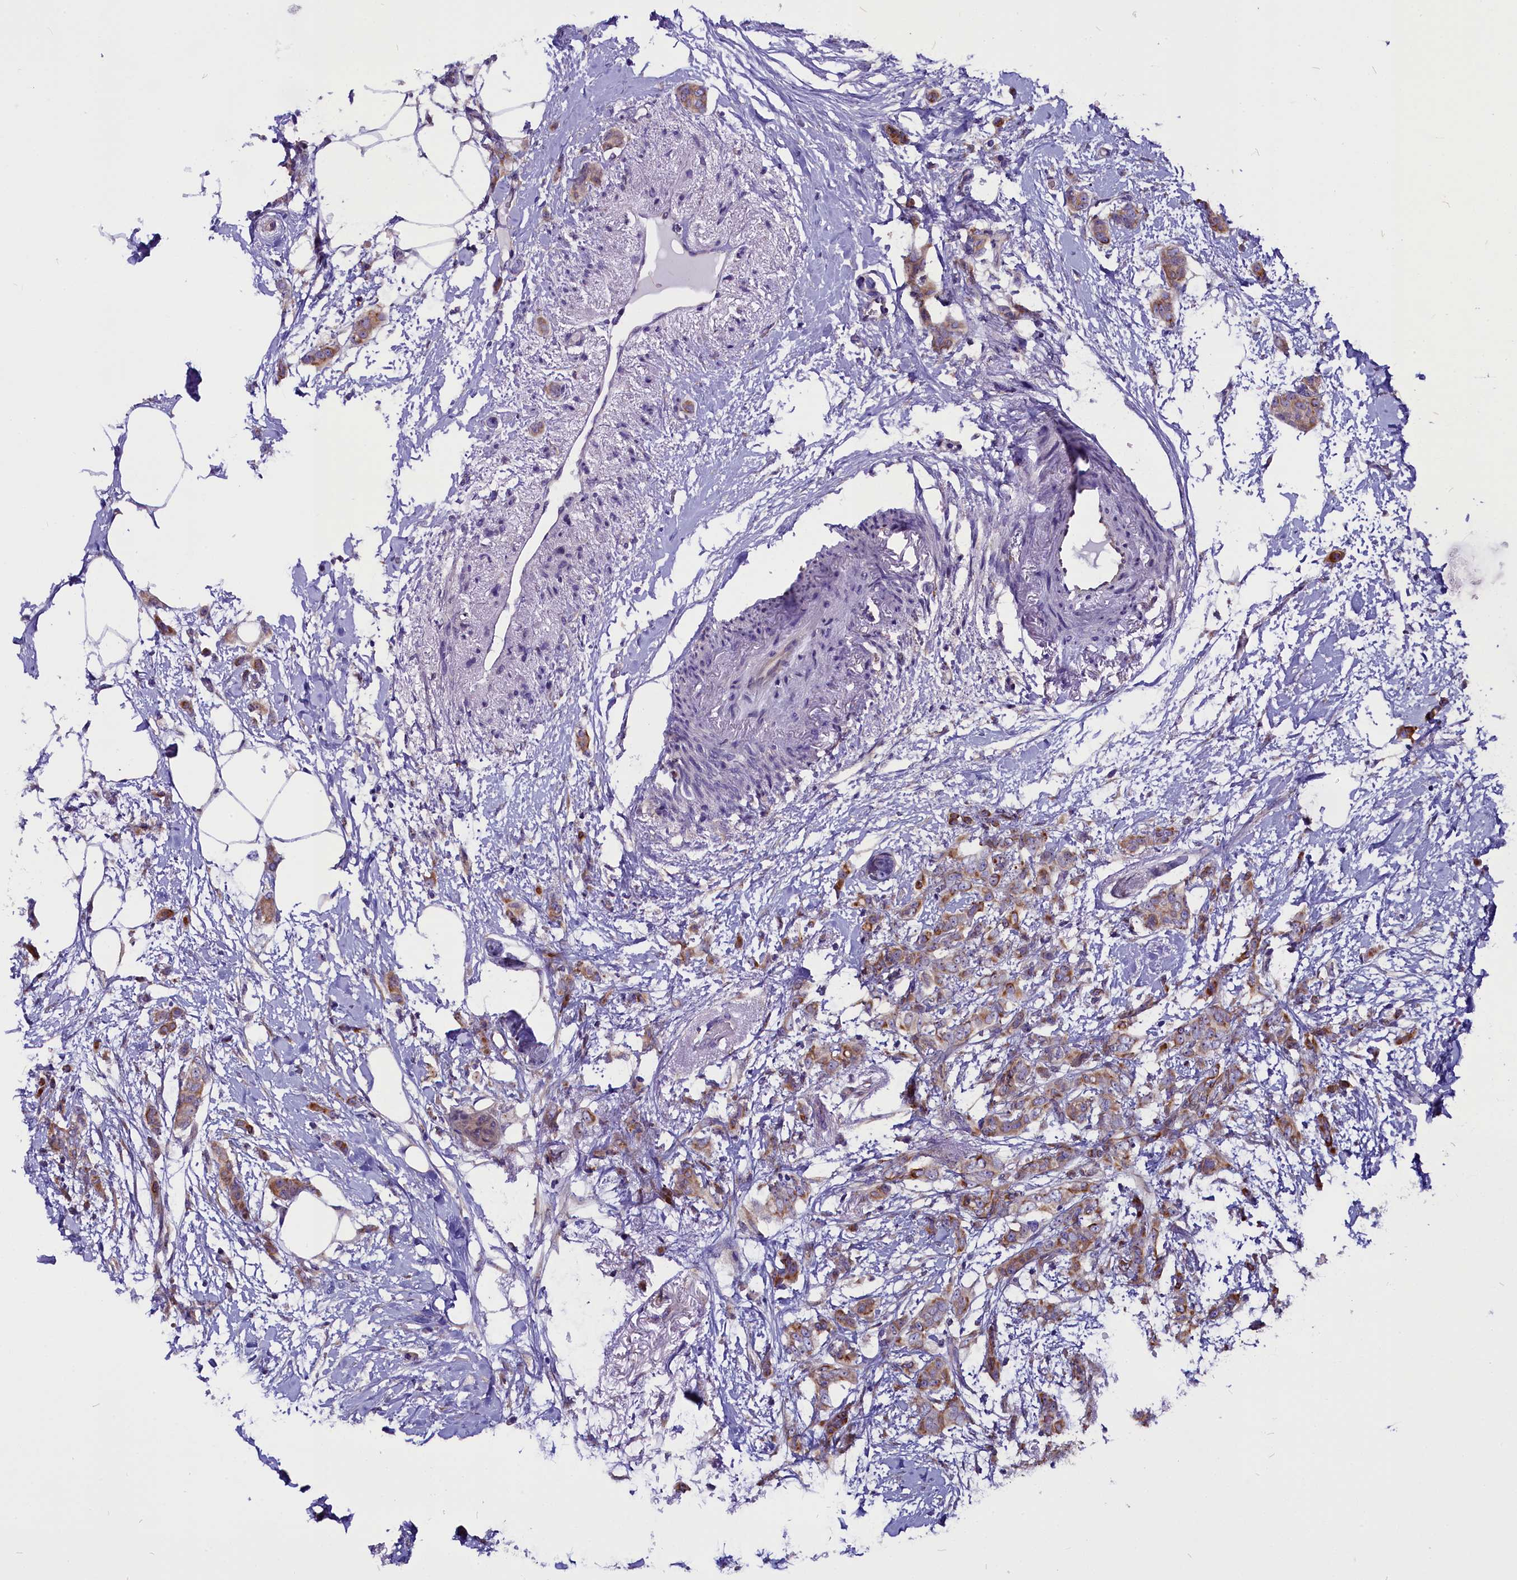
{"staining": {"intensity": "moderate", "quantity": "<25%", "location": "cytoplasmic/membranous"}, "tissue": "breast cancer", "cell_type": "Tumor cells", "image_type": "cancer", "snomed": [{"axis": "morphology", "description": "Duct carcinoma"}, {"axis": "topography", "description": "Breast"}], "caption": "Moderate cytoplasmic/membranous staining is appreciated in approximately <25% of tumor cells in breast cancer (infiltrating ductal carcinoma). (brown staining indicates protein expression, while blue staining denotes nuclei).", "gene": "CEP170", "patient": {"sex": "female", "age": 72}}